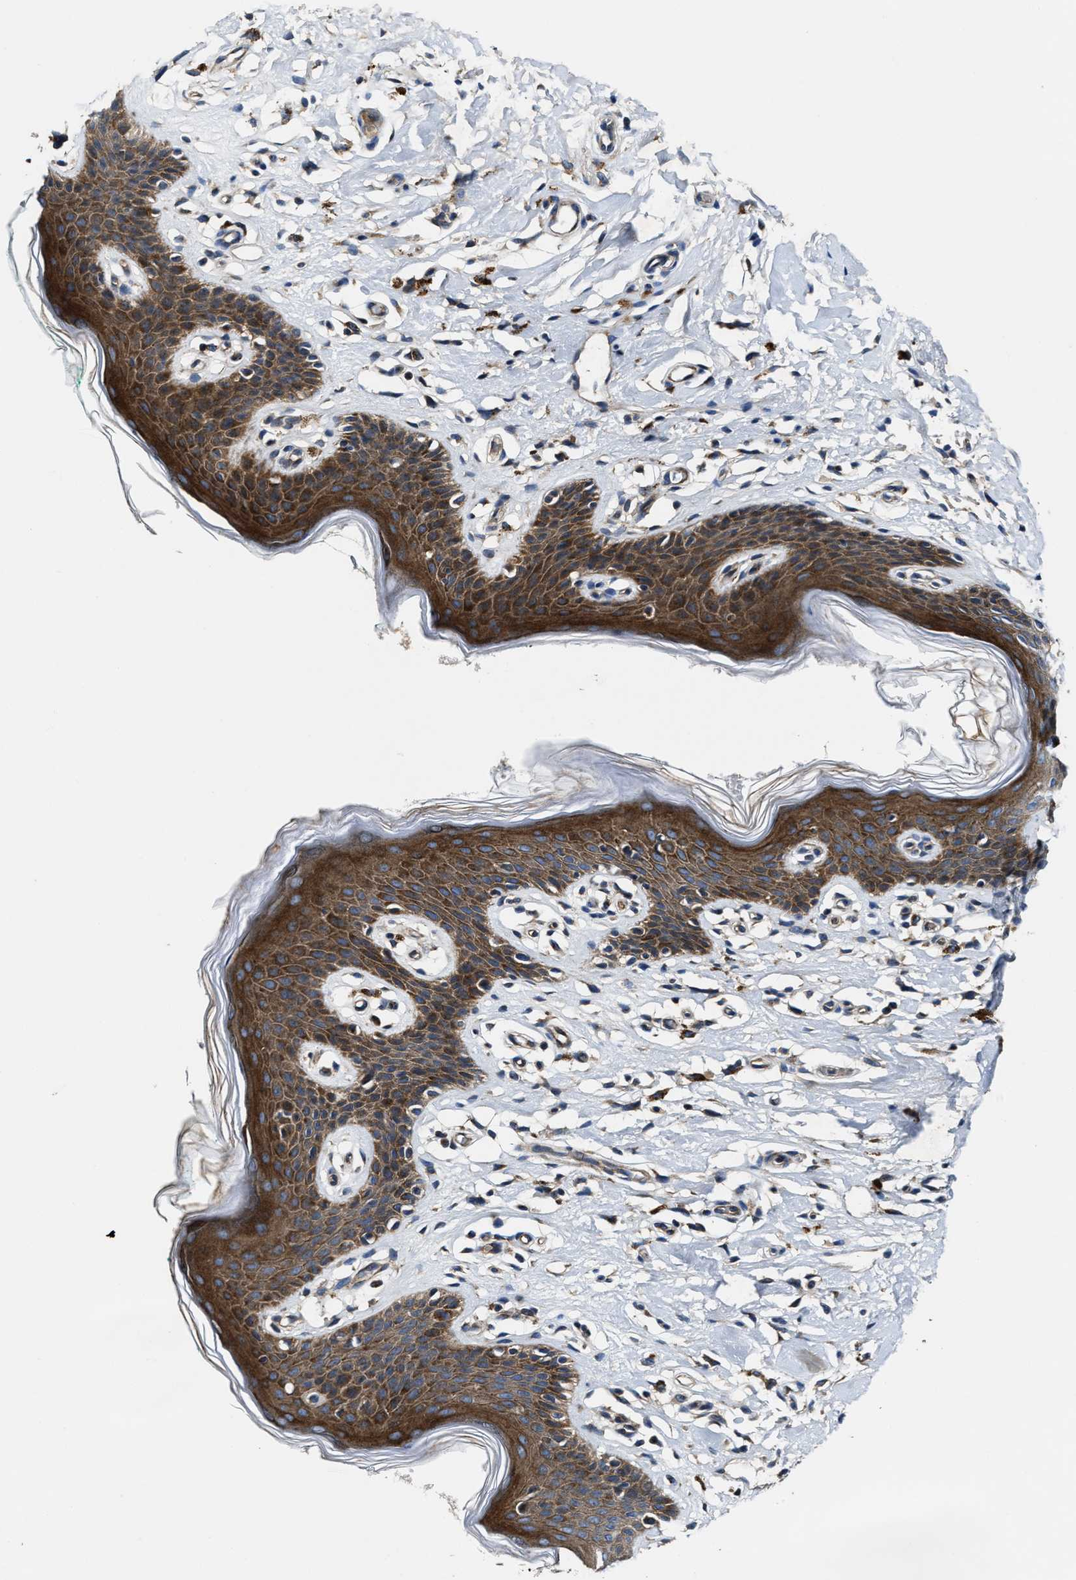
{"staining": {"intensity": "moderate", "quantity": ">75%", "location": "cytoplasmic/membranous"}, "tissue": "skin", "cell_type": "Epidermal cells", "image_type": "normal", "snomed": [{"axis": "morphology", "description": "Normal tissue, NOS"}, {"axis": "topography", "description": "Vulva"}], "caption": "Approximately >75% of epidermal cells in normal human skin exhibit moderate cytoplasmic/membranous protein expression as visualized by brown immunohistochemical staining.", "gene": "PTAR1", "patient": {"sex": "female", "age": 66}}